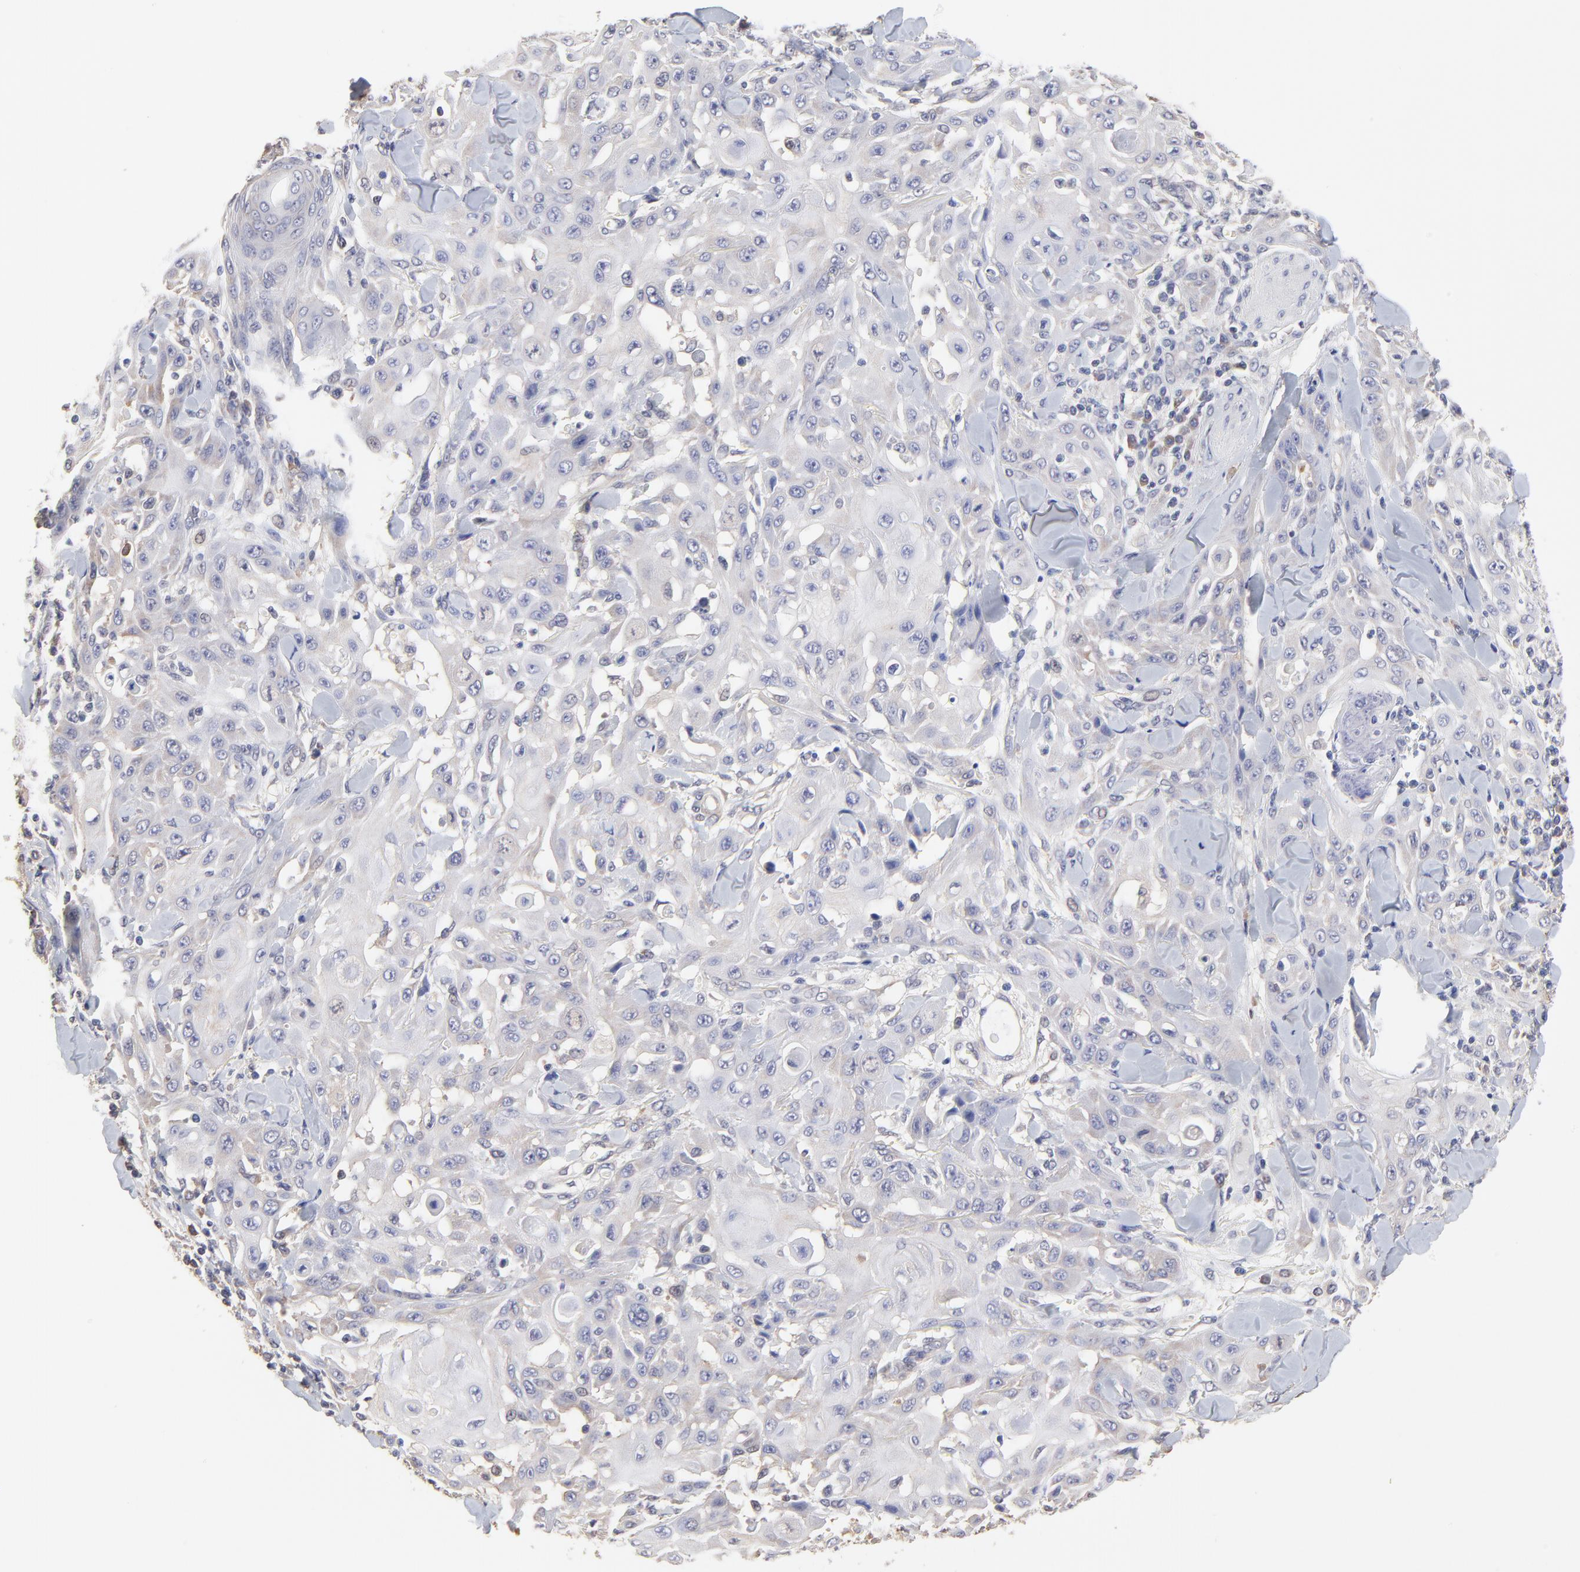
{"staining": {"intensity": "negative", "quantity": "none", "location": "none"}, "tissue": "skin cancer", "cell_type": "Tumor cells", "image_type": "cancer", "snomed": [{"axis": "morphology", "description": "Squamous cell carcinoma, NOS"}, {"axis": "topography", "description": "Skin"}], "caption": "This is an immunohistochemistry image of human skin cancer (squamous cell carcinoma). There is no expression in tumor cells.", "gene": "CCT2", "patient": {"sex": "male", "age": 24}}